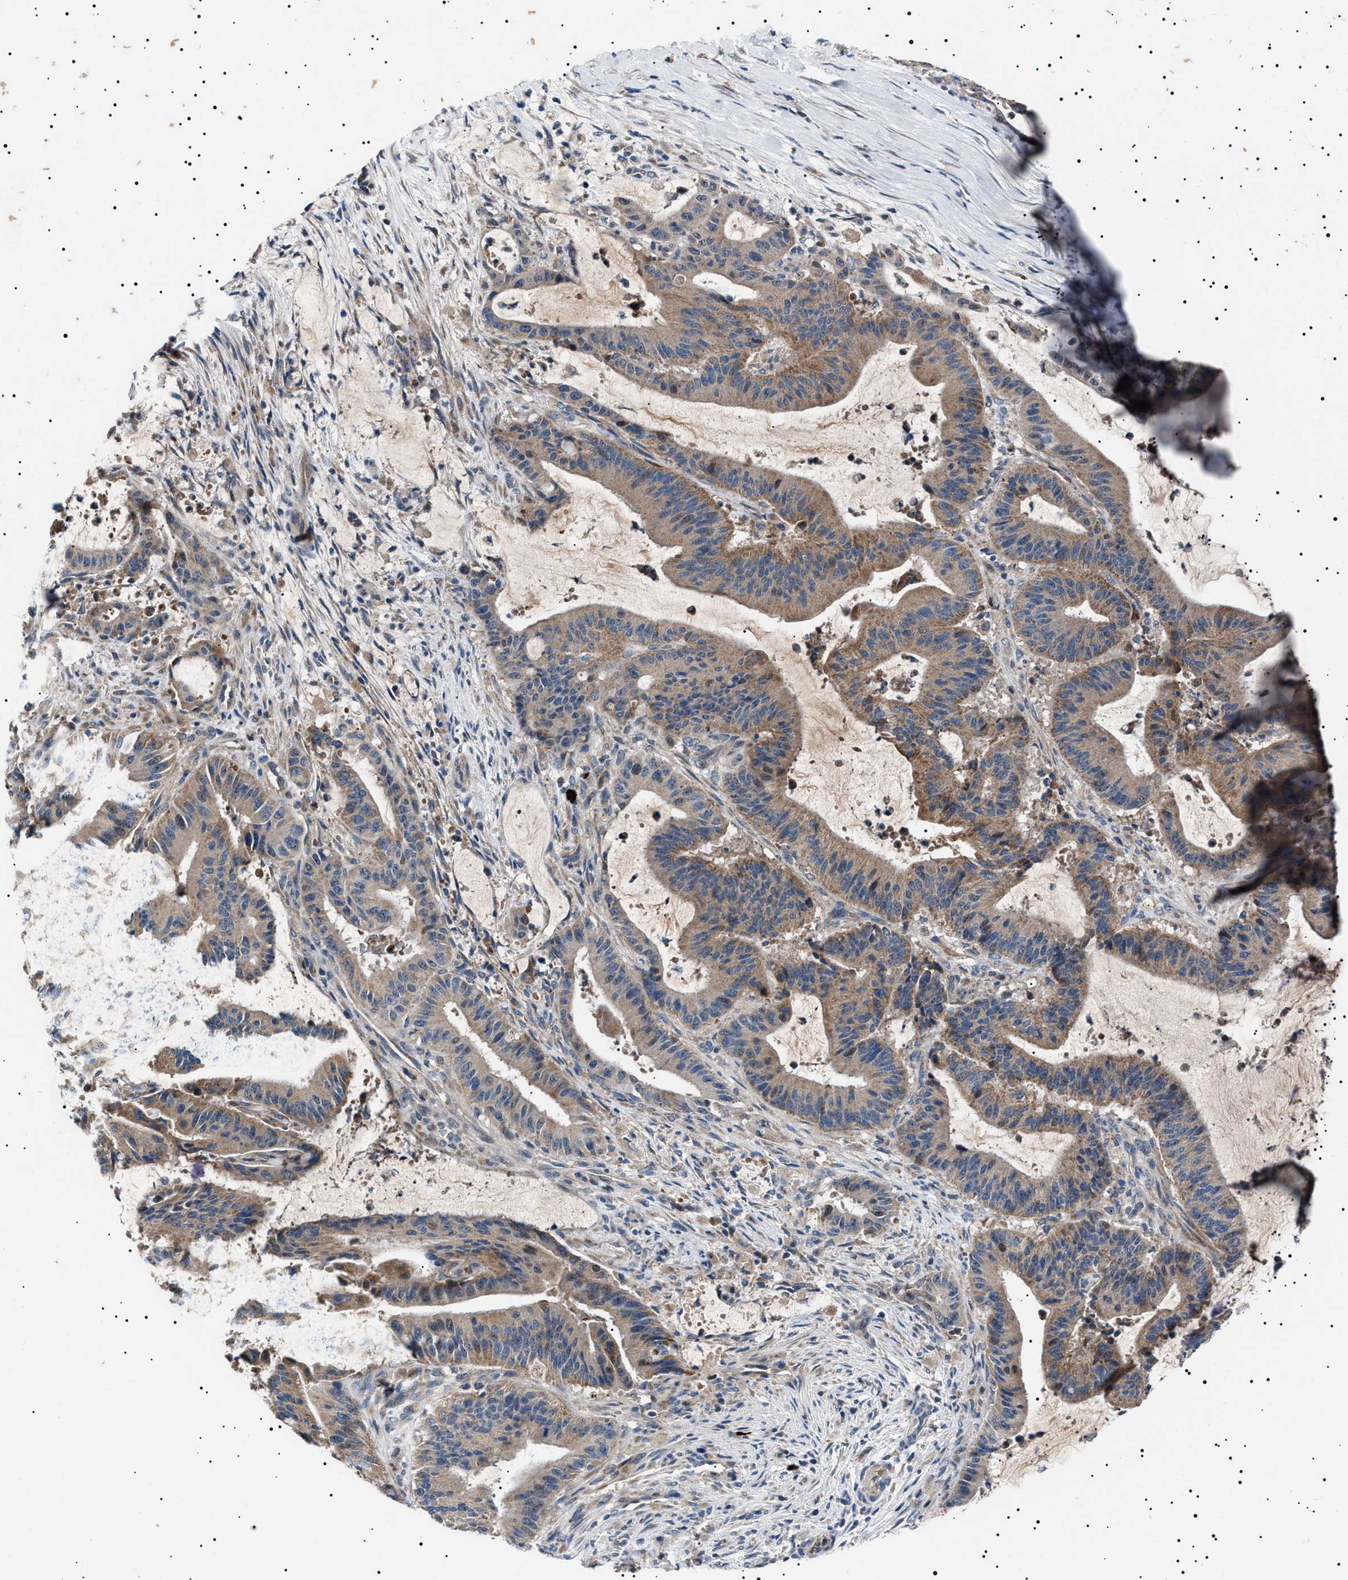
{"staining": {"intensity": "weak", "quantity": ">75%", "location": "cytoplasmic/membranous"}, "tissue": "liver cancer", "cell_type": "Tumor cells", "image_type": "cancer", "snomed": [{"axis": "morphology", "description": "Normal tissue, NOS"}, {"axis": "morphology", "description": "Cholangiocarcinoma"}, {"axis": "topography", "description": "Liver"}, {"axis": "topography", "description": "Peripheral nerve tissue"}], "caption": "Immunohistochemistry (IHC) histopathology image of neoplastic tissue: human cholangiocarcinoma (liver) stained using immunohistochemistry shows low levels of weak protein expression localized specifically in the cytoplasmic/membranous of tumor cells, appearing as a cytoplasmic/membranous brown color.", "gene": "PTRH1", "patient": {"sex": "female", "age": 73}}